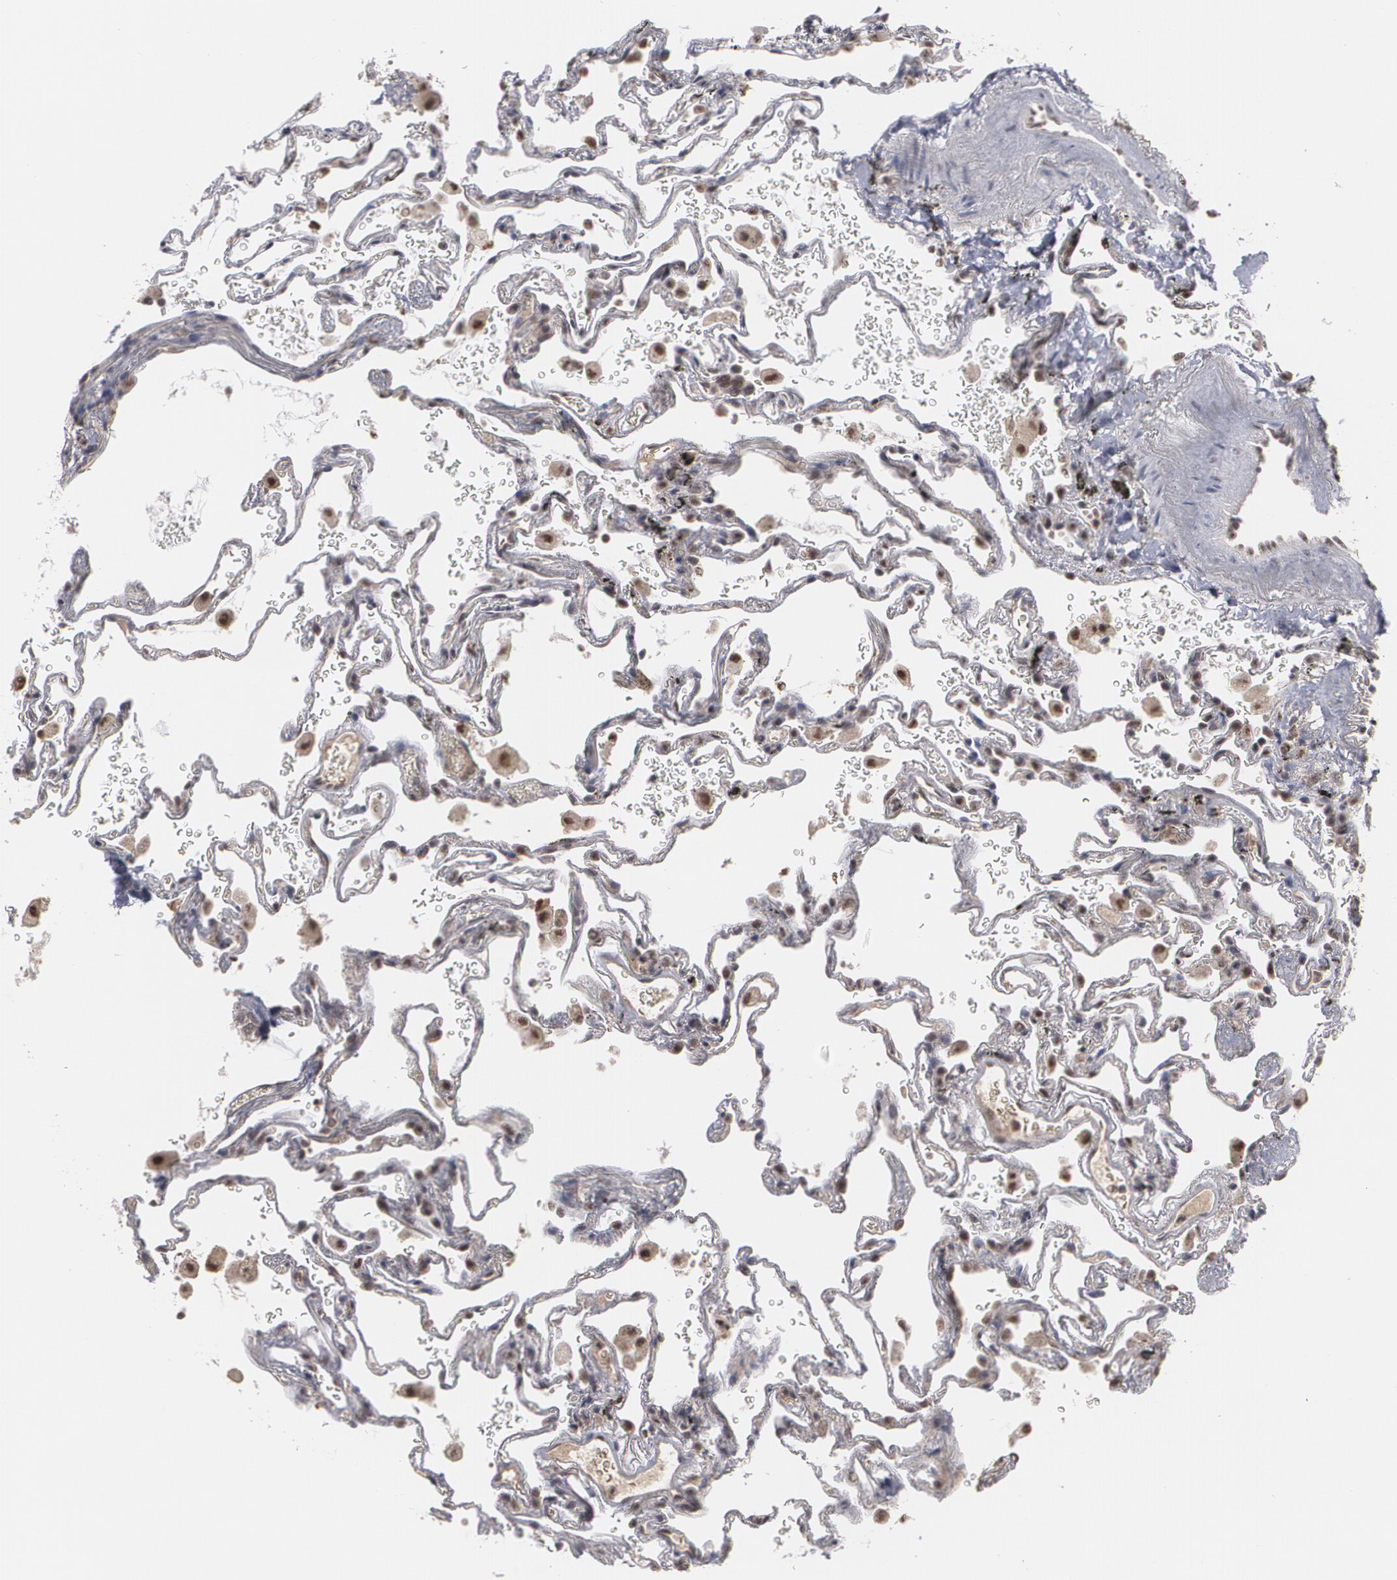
{"staining": {"intensity": "weak", "quantity": "<25%", "location": "nuclear"}, "tissue": "lung", "cell_type": "Alveolar cells", "image_type": "normal", "snomed": [{"axis": "morphology", "description": "Normal tissue, NOS"}, {"axis": "morphology", "description": "Inflammation, NOS"}, {"axis": "topography", "description": "Lung"}], "caption": "Photomicrograph shows no protein positivity in alveolar cells of benign lung. (Brightfield microscopy of DAB (3,3'-diaminobenzidine) IHC at high magnification).", "gene": "INTS6L", "patient": {"sex": "male", "age": 69}}